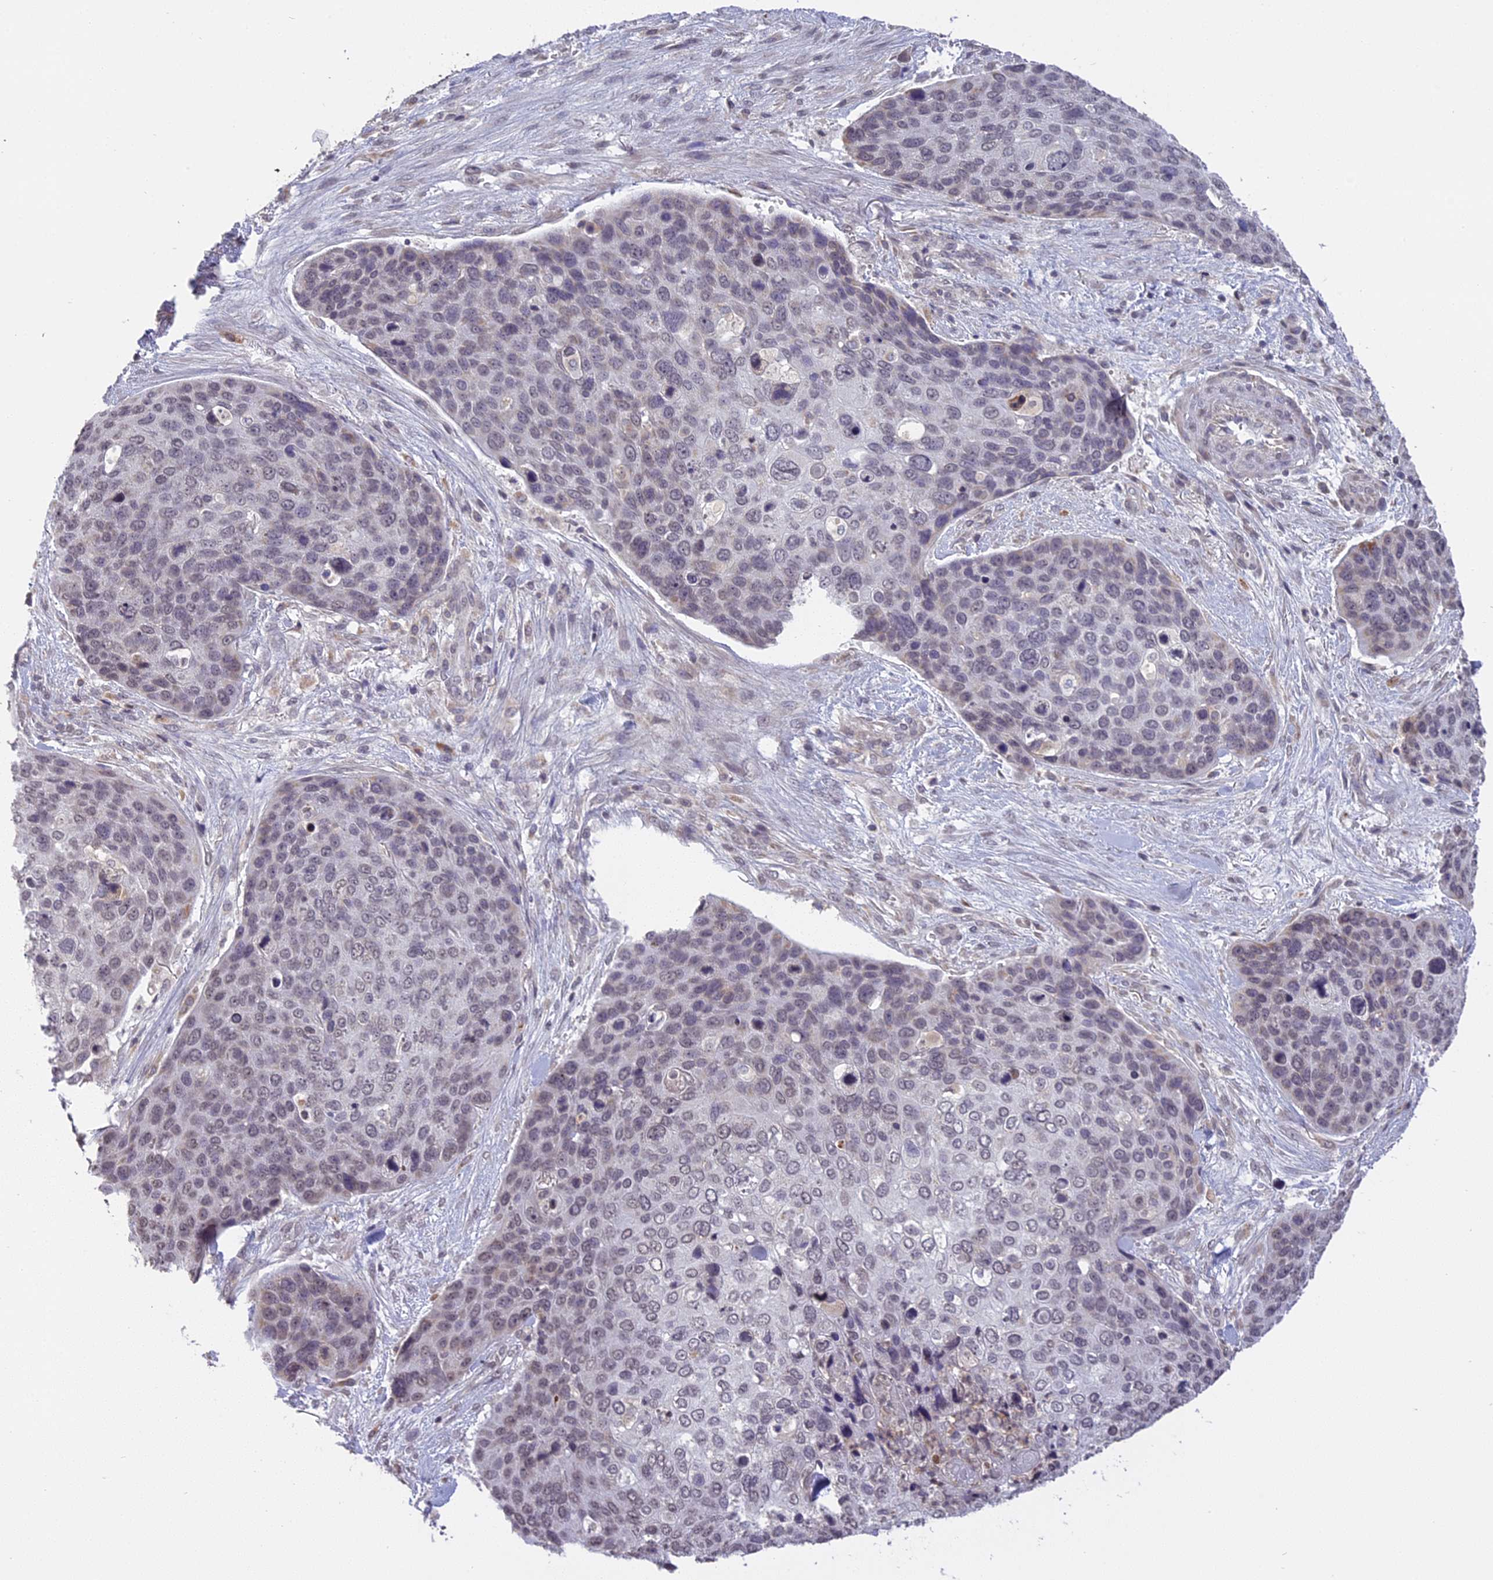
{"staining": {"intensity": "moderate", "quantity": "<25%", "location": "cytoplasmic/membranous,nuclear"}, "tissue": "skin cancer", "cell_type": "Tumor cells", "image_type": "cancer", "snomed": [{"axis": "morphology", "description": "Basal cell carcinoma"}, {"axis": "topography", "description": "Skin"}], "caption": "Skin cancer (basal cell carcinoma) tissue displays moderate cytoplasmic/membranous and nuclear expression in about <25% of tumor cells", "gene": "ERG28", "patient": {"sex": "female", "age": 74}}